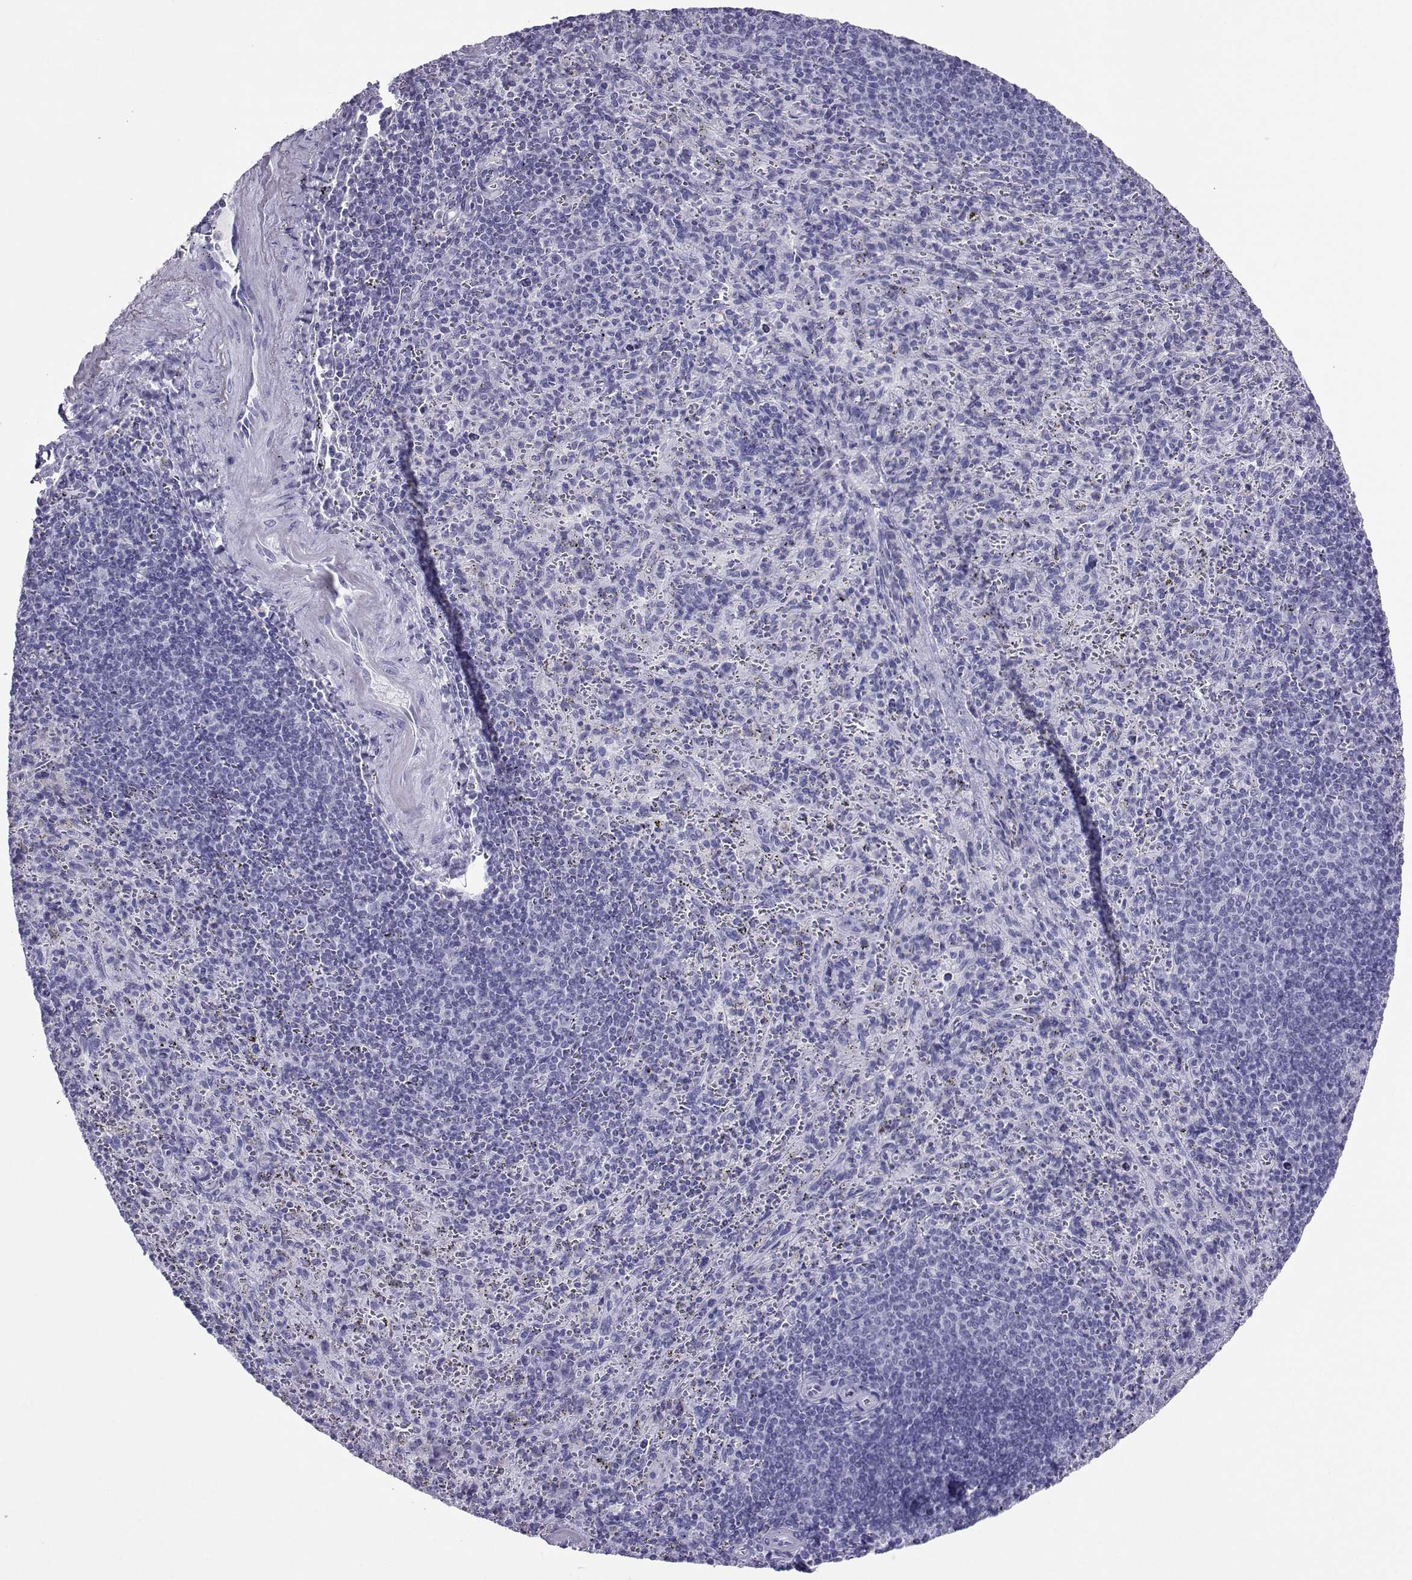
{"staining": {"intensity": "negative", "quantity": "none", "location": "none"}, "tissue": "spleen", "cell_type": "Cells in red pulp", "image_type": "normal", "snomed": [{"axis": "morphology", "description": "Normal tissue, NOS"}, {"axis": "topography", "description": "Spleen"}], "caption": "DAB (3,3'-diaminobenzidine) immunohistochemical staining of normal human spleen demonstrates no significant staining in cells in red pulp. (DAB immunohistochemistry visualized using brightfield microscopy, high magnification).", "gene": "LORICRIN", "patient": {"sex": "male", "age": 57}}